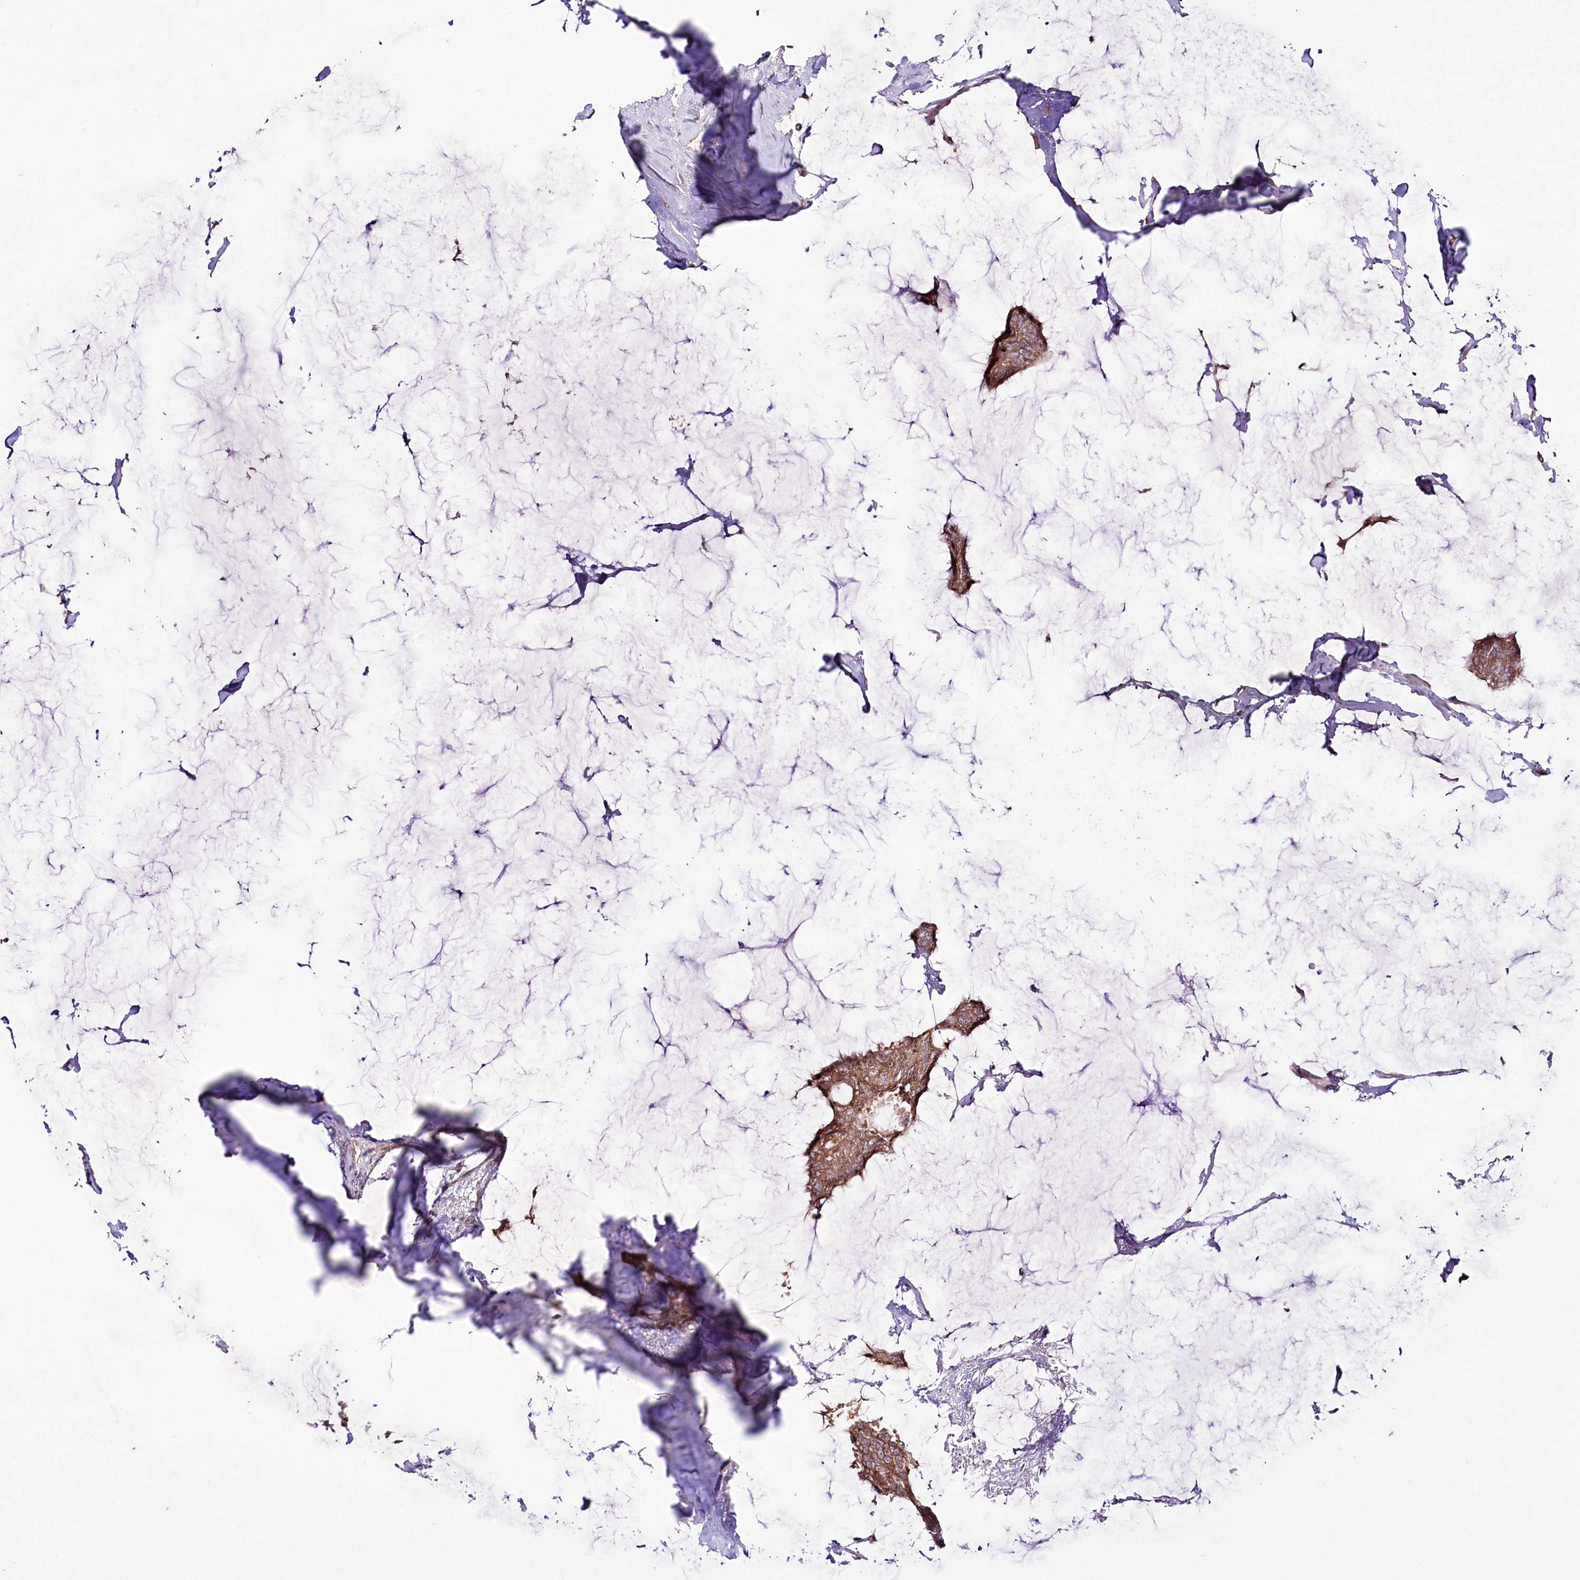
{"staining": {"intensity": "moderate", "quantity": ">75%", "location": "cytoplasmic/membranous"}, "tissue": "breast cancer", "cell_type": "Tumor cells", "image_type": "cancer", "snomed": [{"axis": "morphology", "description": "Duct carcinoma"}, {"axis": "topography", "description": "Breast"}], "caption": "The photomicrograph shows staining of breast cancer, revealing moderate cytoplasmic/membranous protein positivity (brown color) within tumor cells.", "gene": "REXO2", "patient": {"sex": "female", "age": 93}}